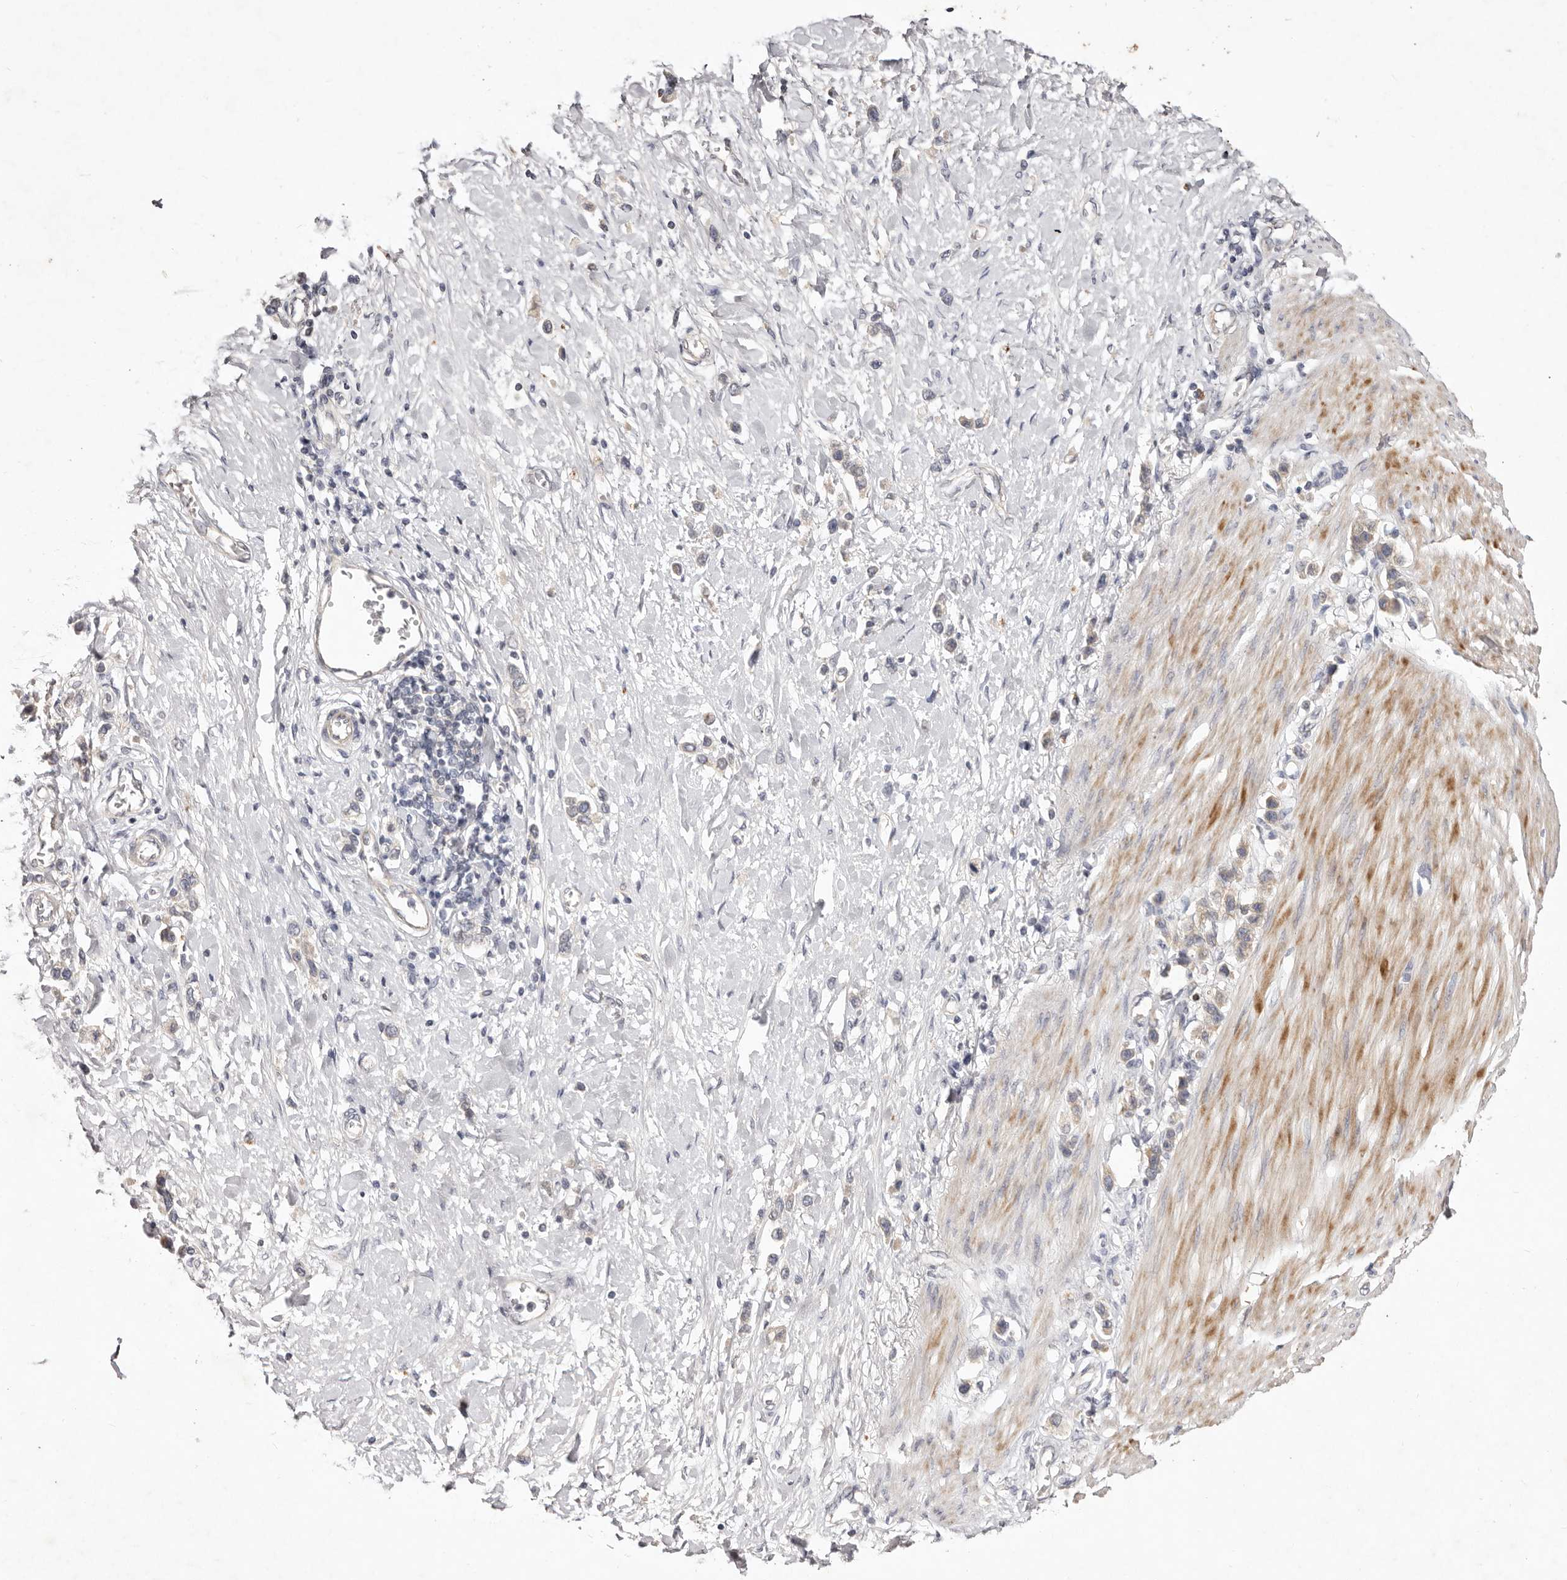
{"staining": {"intensity": "negative", "quantity": "none", "location": "none"}, "tissue": "stomach cancer", "cell_type": "Tumor cells", "image_type": "cancer", "snomed": [{"axis": "morphology", "description": "Adenocarcinoma, NOS"}, {"axis": "topography", "description": "Stomach"}], "caption": "Protein analysis of stomach adenocarcinoma displays no significant staining in tumor cells.", "gene": "GARNL3", "patient": {"sex": "female", "age": 65}}